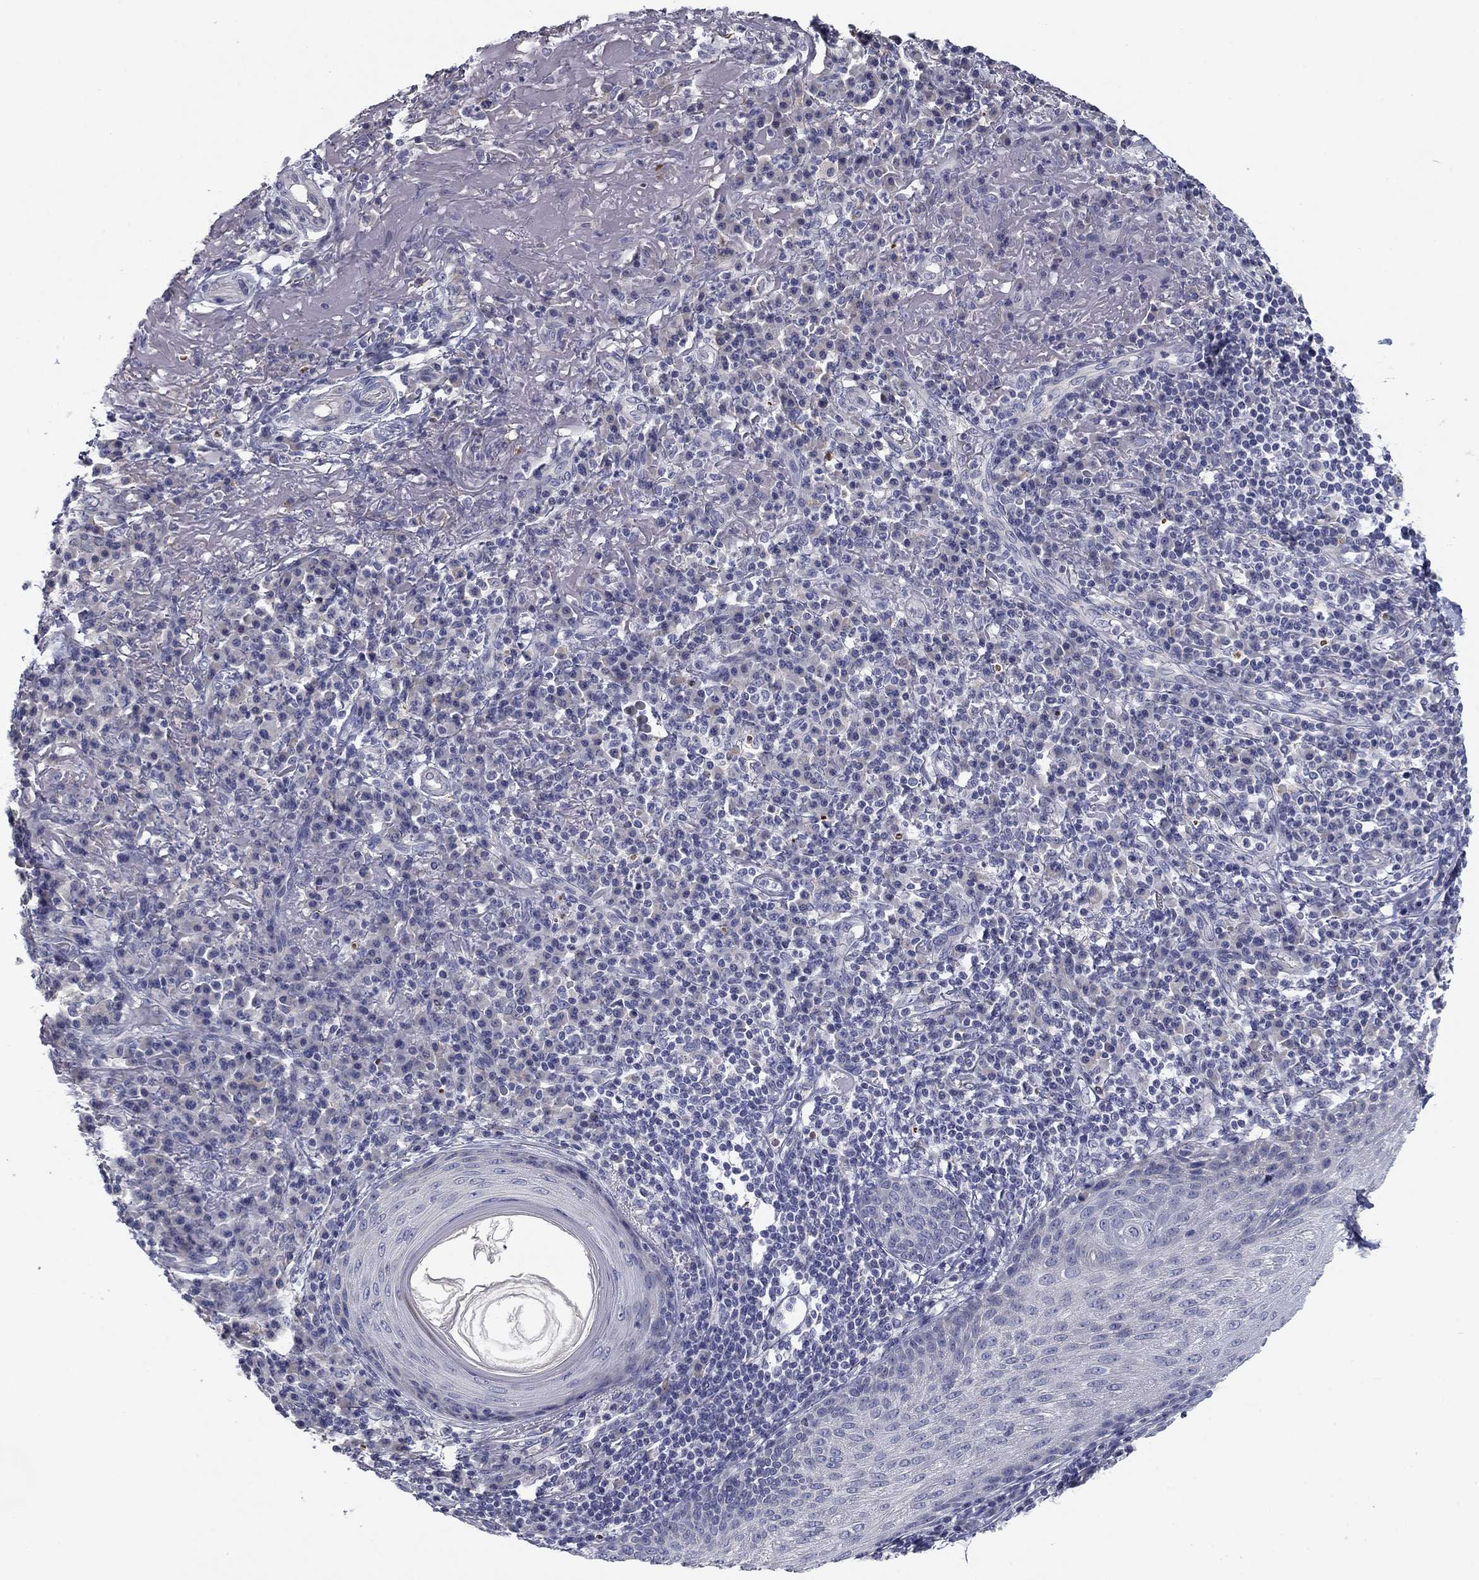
{"staining": {"intensity": "negative", "quantity": "none", "location": "none"}, "tissue": "skin cancer", "cell_type": "Tumor cells", "image_type": "cancer", "snomed": [{"axis": "morphology", "description": "Squamous cell carcinoma, NOS"}, {"axis": "topography", "description": "Skin"}], "caption": "IHC image of neoplastic tissue: skin squamous cell carcinoma stained with DAB displays no significant protein expression in tumor cells. Brightfield microscopy of immunohistochemistry (IHC) stained with DAB (3,3'-diaminobenzidine) (brown) and hematoxylin (blue), captured at high magnification.", "gene": "SPATA7", "patient": {"sex": "male", "age": 92}}